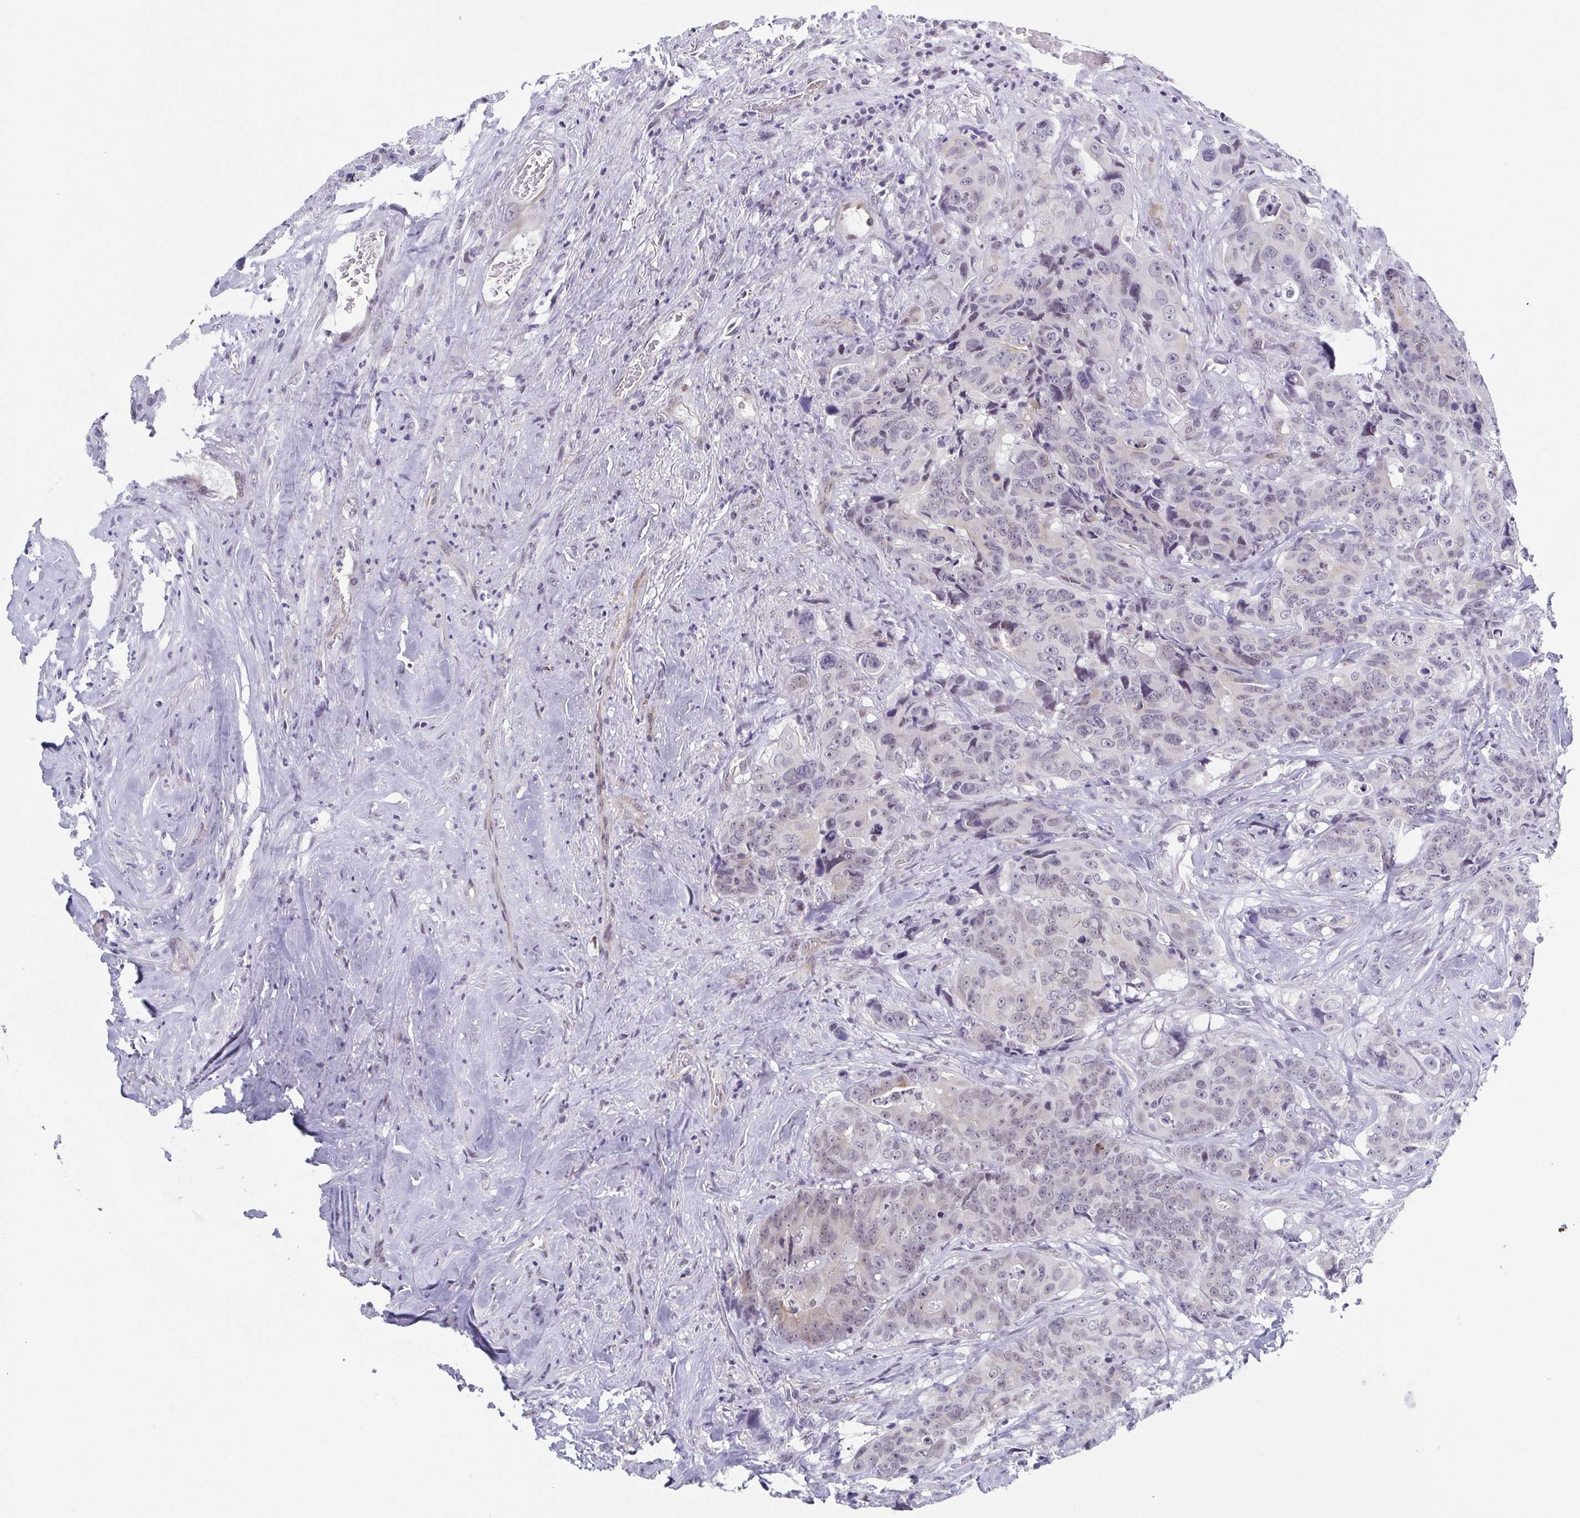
{"staining": {"intensity": "negative", "quantity": "none", "location": "none"}, "tissue": "colorectal cancer", "cell_type": "Tumor cells", "image_type": "cancer", "snomed": [{"axis": "morphology", "description": "Adenocarcinoma, NOS"}, {"axis": "topography", "description": "Rectum"}], "caption": "A high-resolution histopathology image shows immunohistochemistry (IHC) staining of adenocarcinoma (colorectal), which exhibits no significant staining in tumor cells.", "gene": "SLC7A10", "patient": {"sex": "female", "age": 62}}